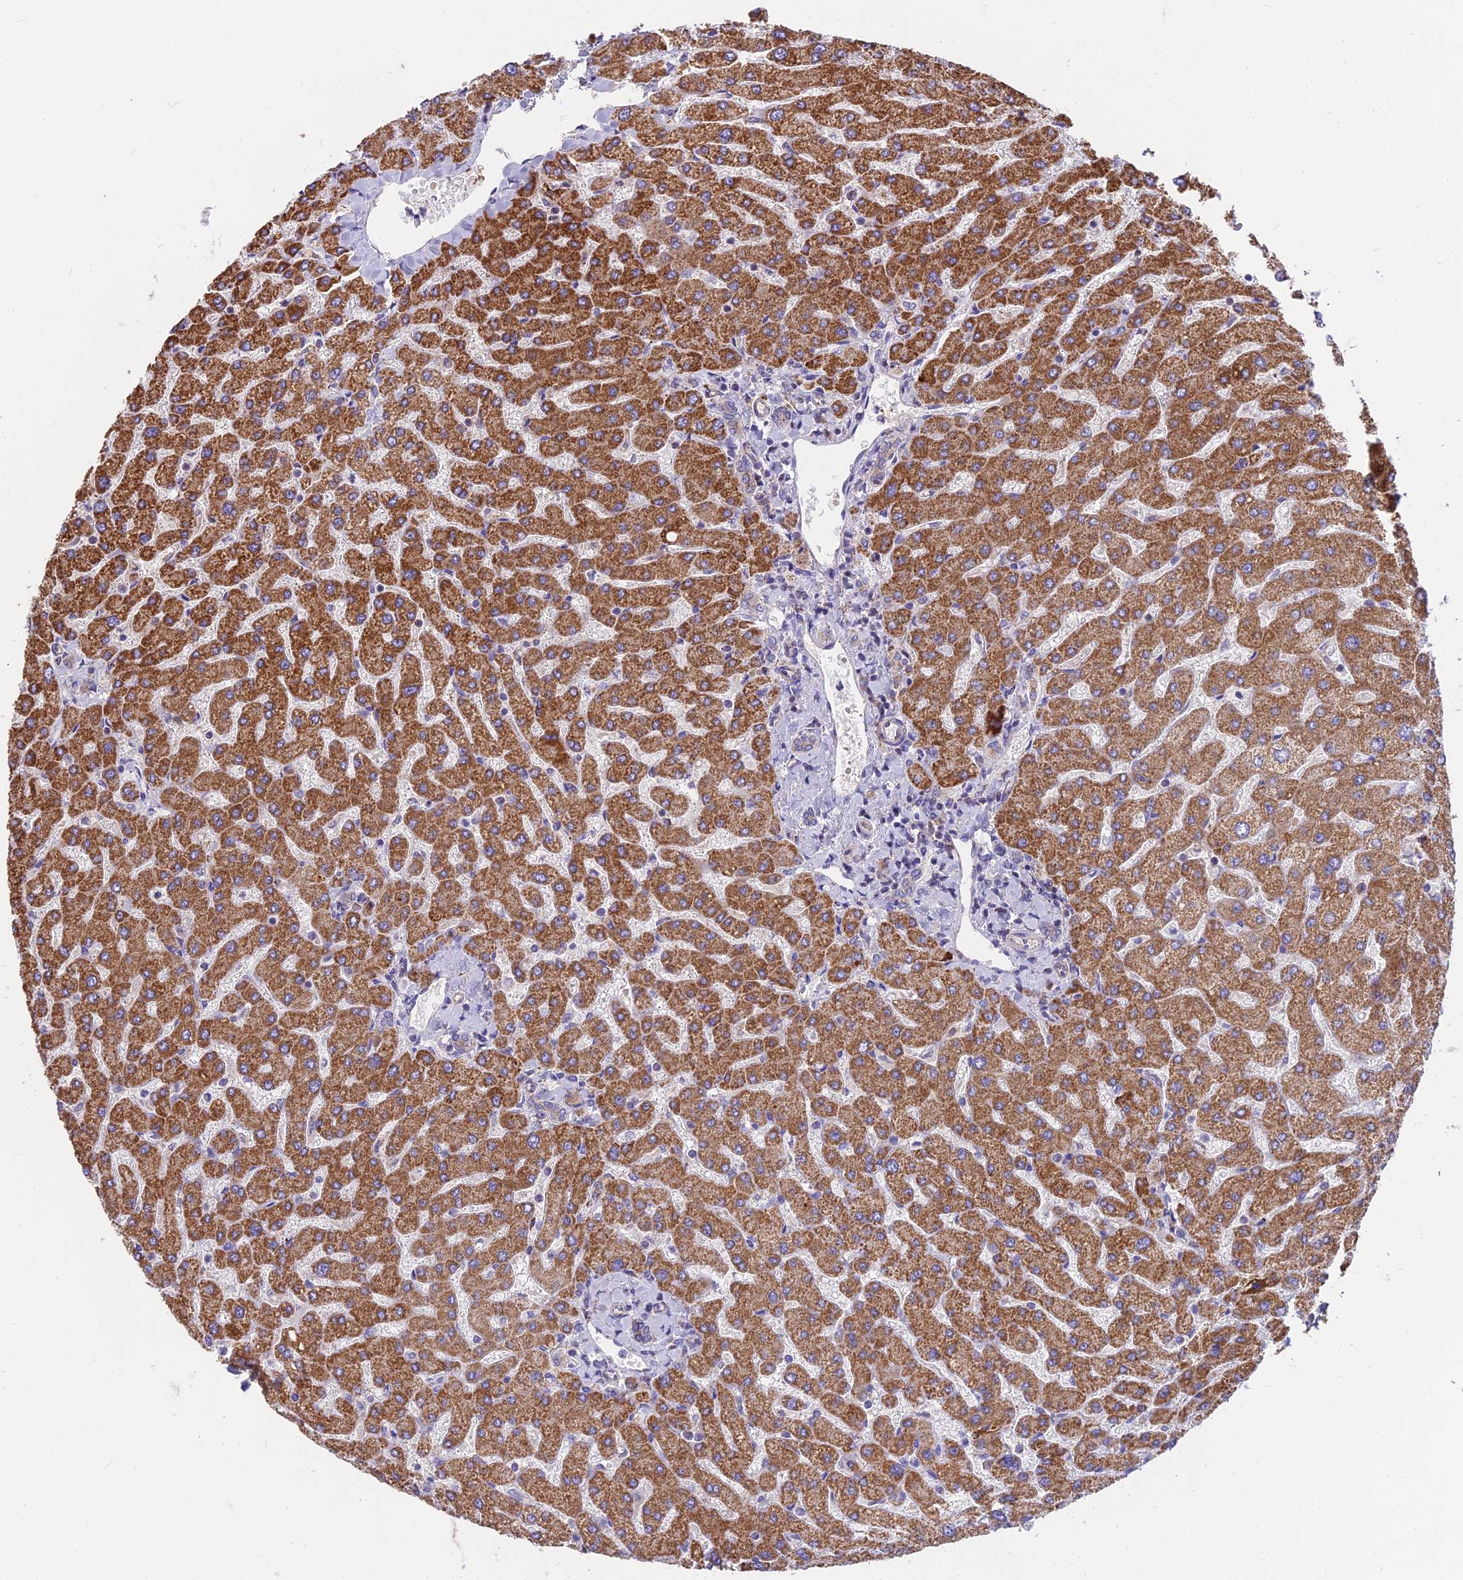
{"staining": {"intensity": "weak", "quantity": "25%-75%", "location": "cytoplasmic/membranous"}, "tissue": "liver", "cell_type": "Cholangiocytes", "image_type": "normal", "snomed": [{"axis": "morphology", "description": "Normal tissue, NOS"}, {"axis": "topography", "description": "Liver"}], "caption": "The image reveals staining of unremarkable liver, revealing weak cytoplasmic/membranous protein staining (brown color) within cholangiocytes.", "gene": "FRMPD1", "patient": {"sex": "male", "age": 55}}